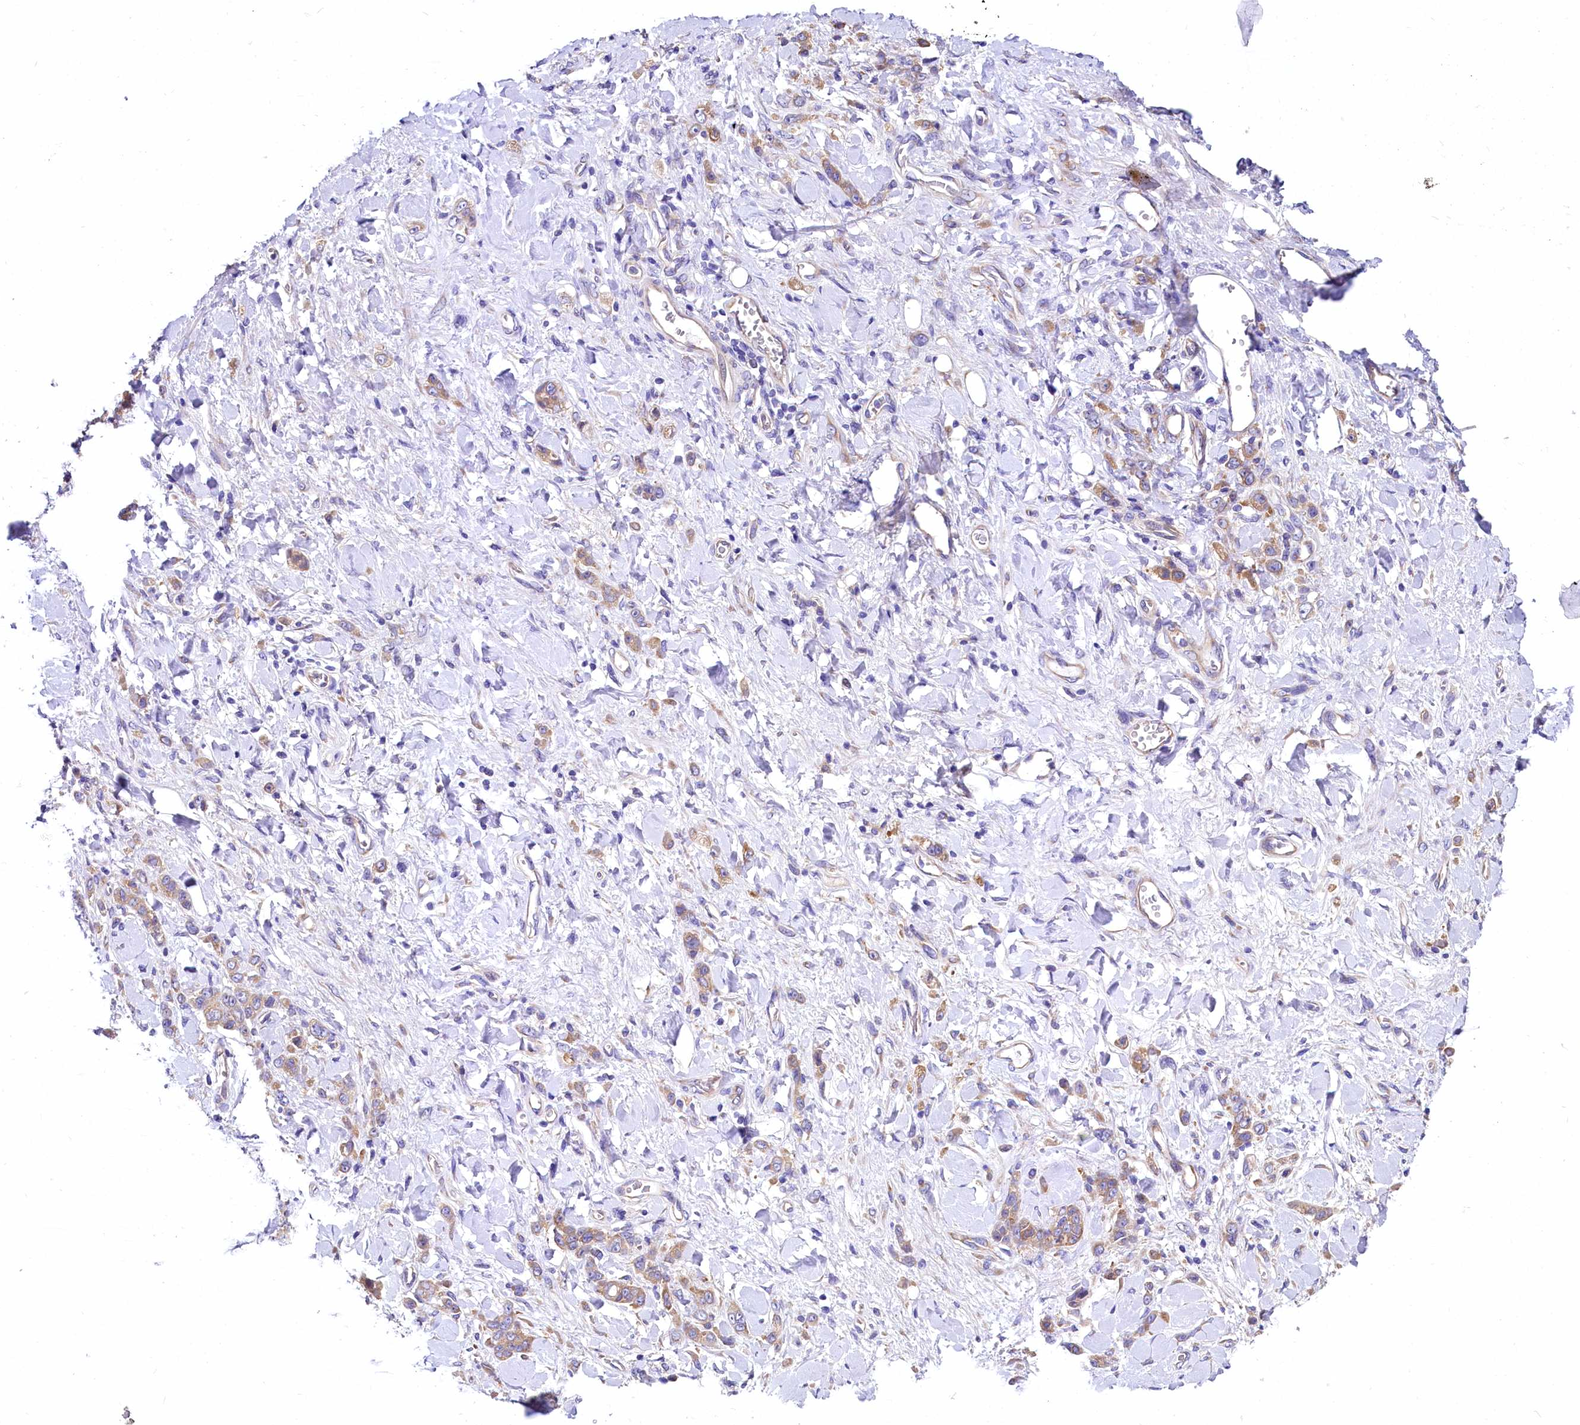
{"staining": {"intensity": "moderate", "quantity": ">75%", "location": "cytoplasmic/membranous"}, "tissue": "stomach cancer", "cell_type": "Tumor cells", "image_type": "cancer", "snomed": [{"axis": "morphology", "description": "Normal tissue, NOS"}, {"axis": "morphology", "description": "Adenocarcinoma, NOS"}, {"axis": "topography", "description": "Stomach"}], "caption": "Human stomach adenocarcinoma stained with a brown dye shows moderate cytoplasmic/membranous positive staining in approximately >75% of tumor cells.", "gene": "QARS1", "patient": {"sex": "male", "age": 82}}